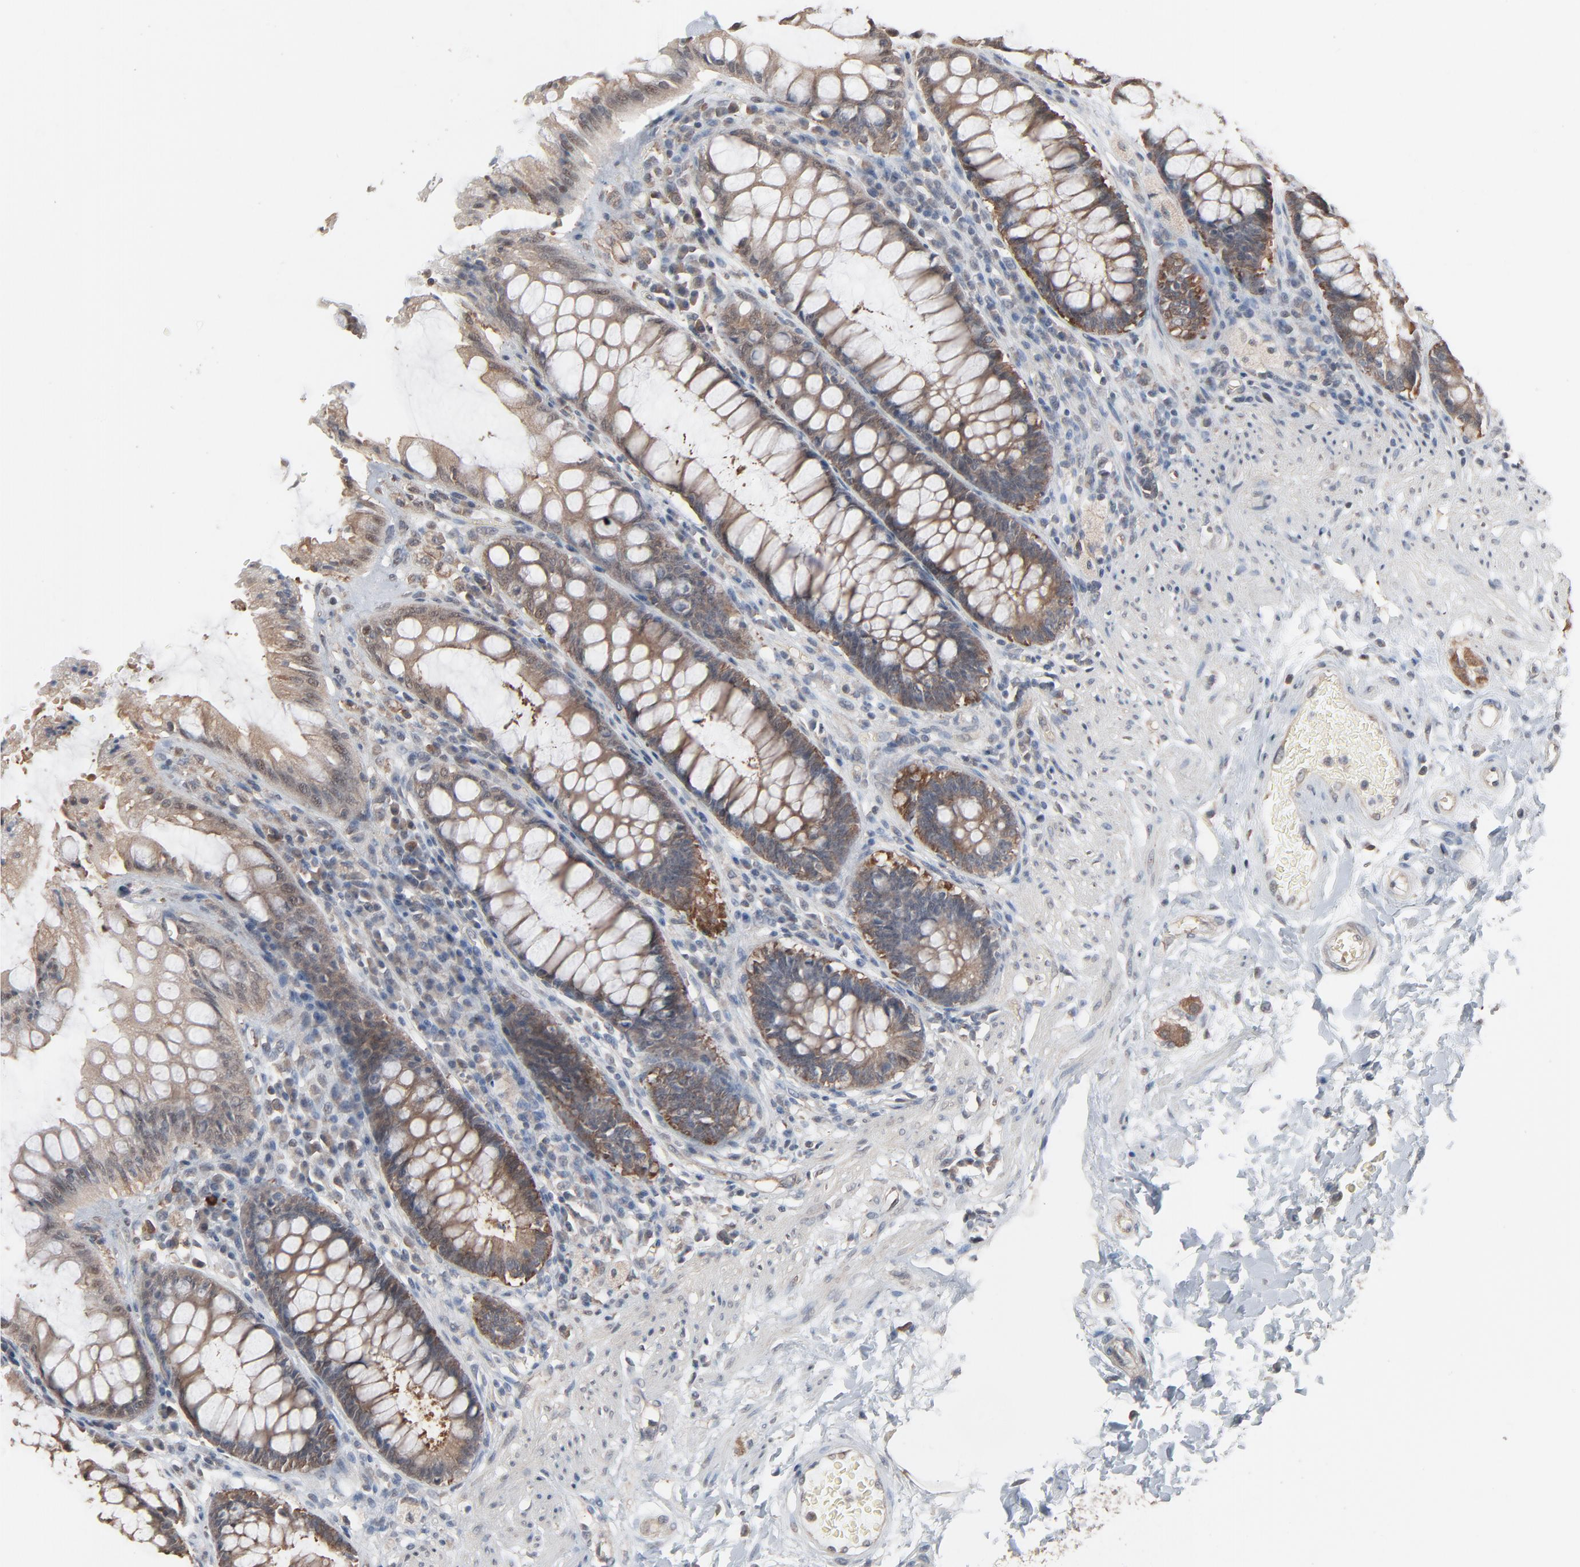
{"staining": {"intensity": "moderate", "quantity": ">75%", "location": "cytoplasmic/membranous"}, "tissue": "rectum", "cell_type": "Glandular cells", "image_type": "normal", "snomed": [{"axis": "morphology", "description": "Normal tissue, NOS"}, {"axis": "topography", "description": "Rectum"}], "caption": "Immunohistochemical staining of normal human rectum exhibits medium levels of moderate cytoplasmic/membranous staining in about >75% of glandular cells. Nuclei are stained in blue.", "gene": "CCT5", "patient": {"sex": "female", "age": 46}}